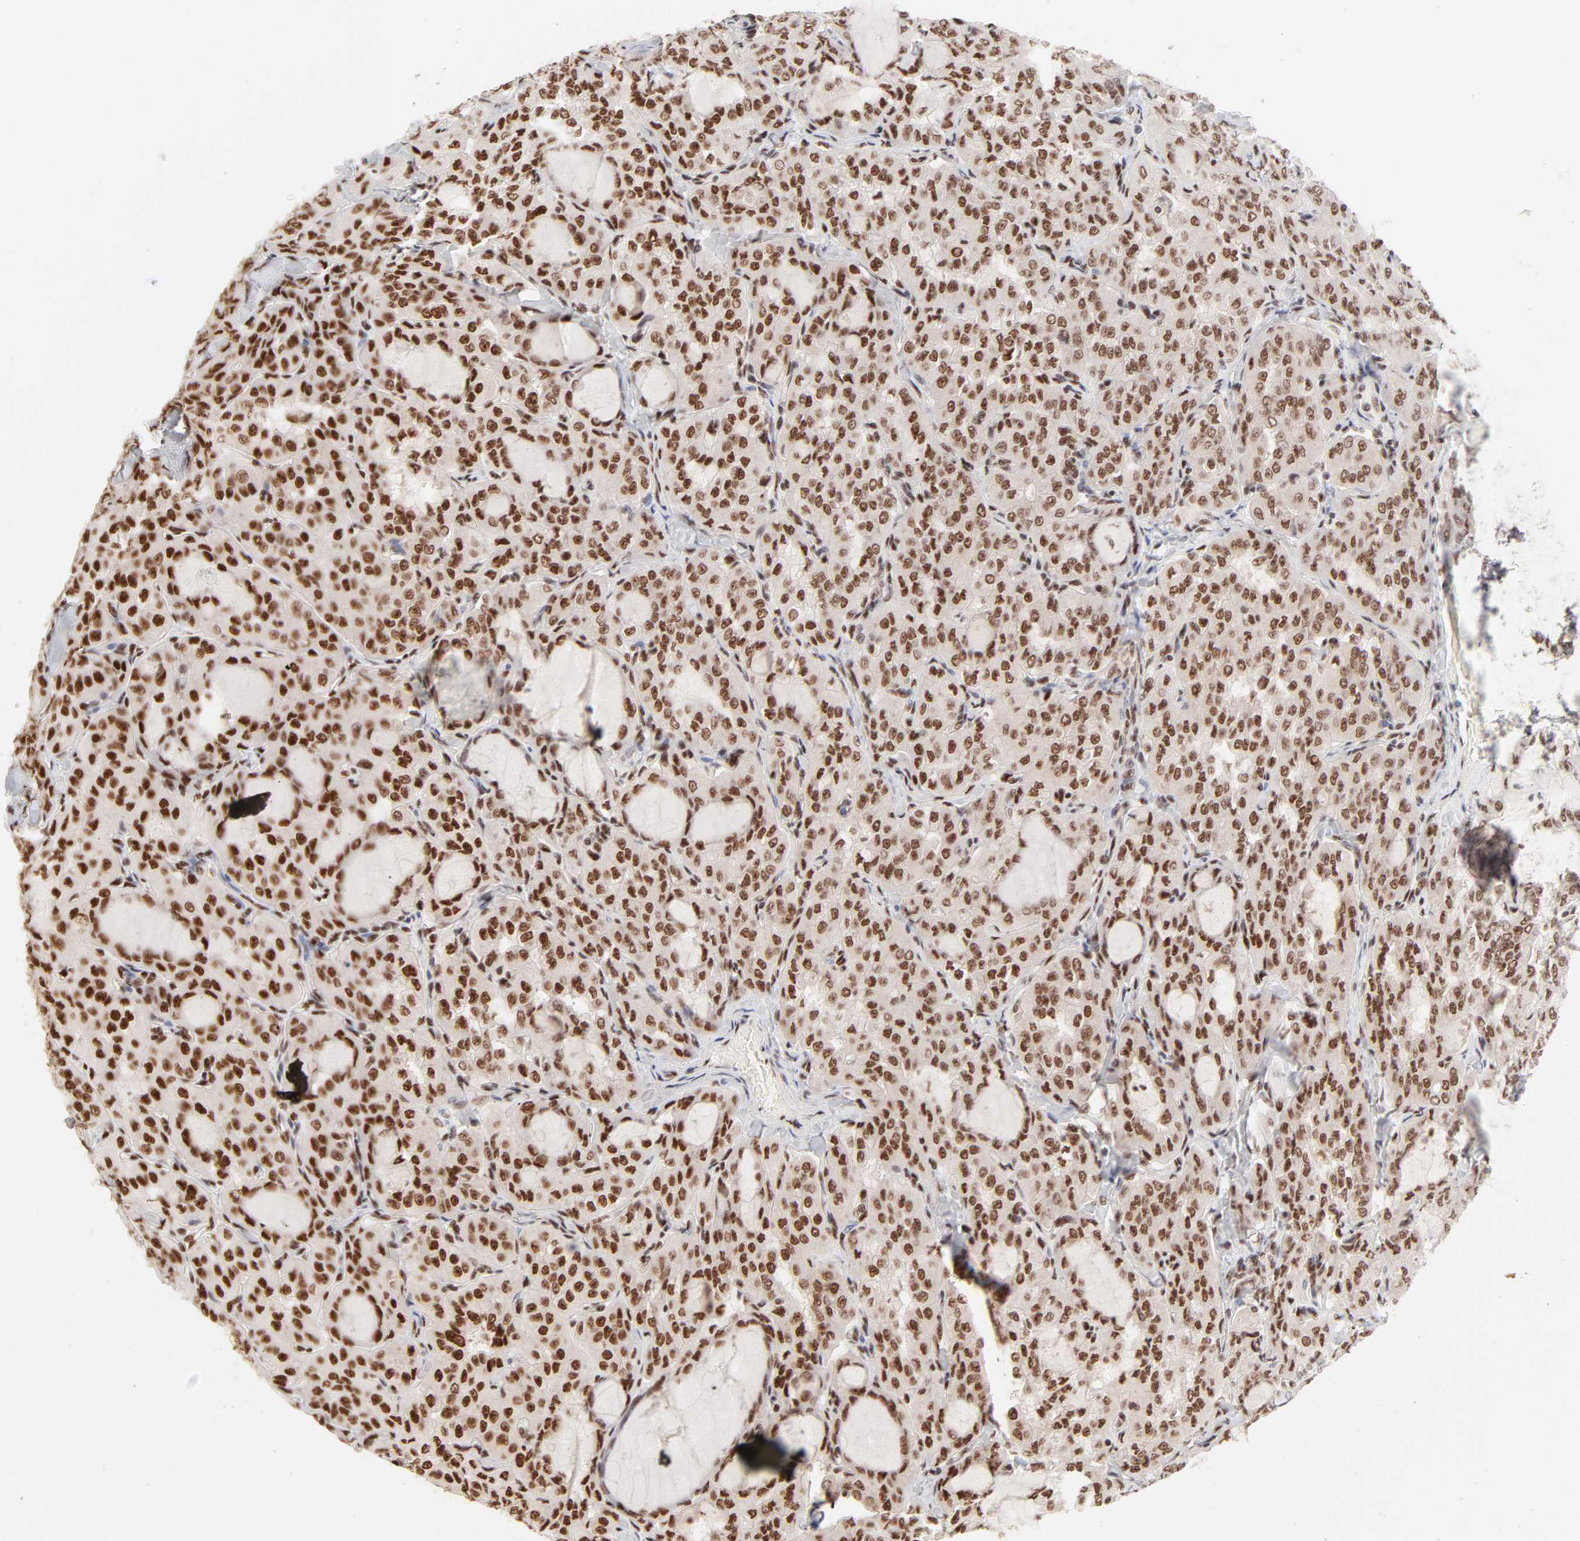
{"staining": {"intensity": "moderate", "quantity": ">75%", "location": "nuclear"}, "tissue": "thyroid cancer", "cell_type": "Tumor cells", "image_type": "cancer", "snomed": [{"axis": "morphology", "description": "Papillary adenocarcinoma, NOS"}, {"axis": "topography", "description": "Thyroid gland"}], "caption": "Immunohistochemical staining of human thyroid cancer (papillary adenocarcinoma) shows moderate nuclear protein expression in about >75% of tumor cells.", "gene": "TARDBP", "patient": {"sex": "male", "age": 20}}